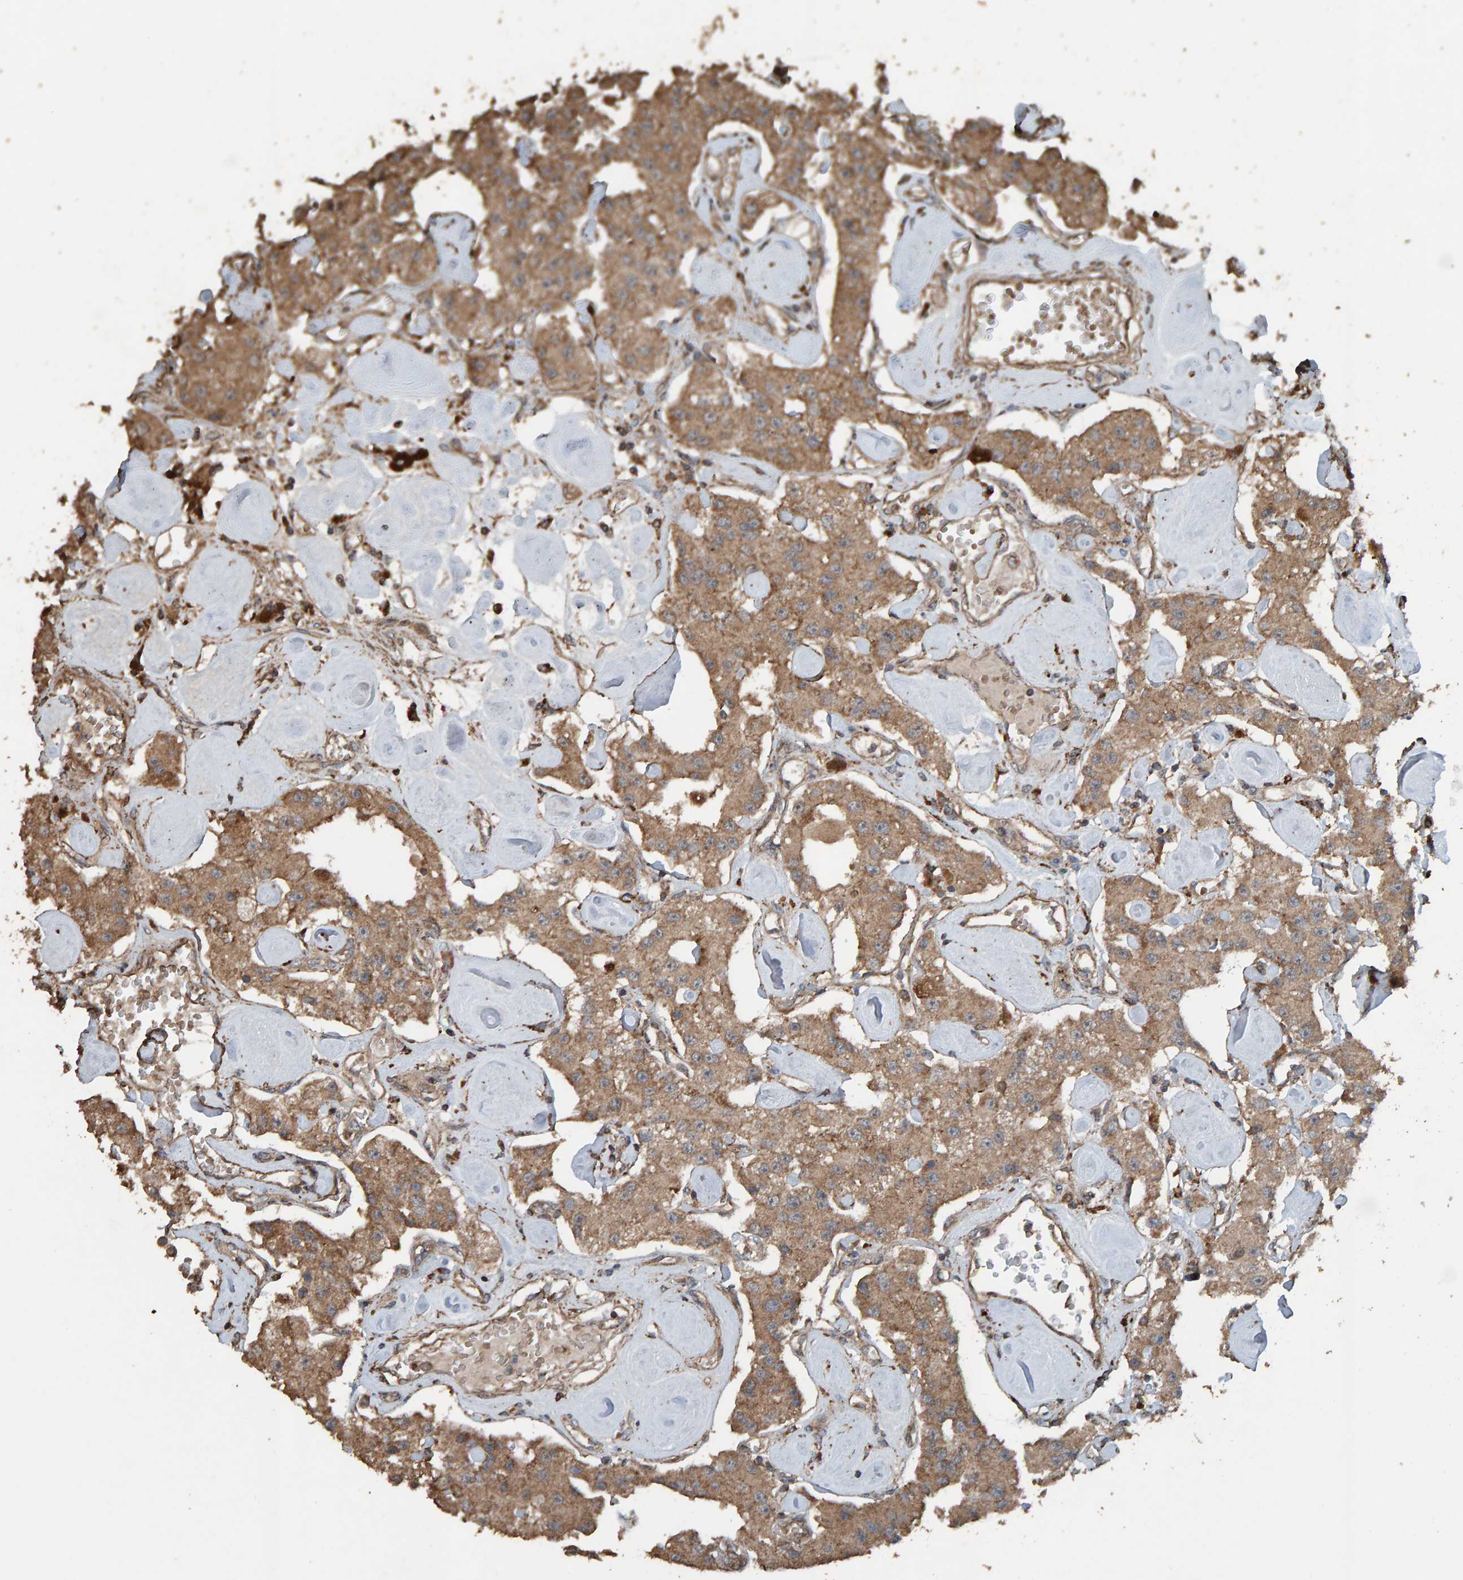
{"staining": {"intensity": "moderate", "quantity": ">75%", "location": "cytoplasmic/membranous"}, "tissue": "carcinoid", "cell_type": "Tumor cells", "image_type": "cancer", "snomed": [{"axis": "morphology", "description": "Carcinoid, malignant, NOS"}, {"axis": "topography", "description": "Pancreas"}], "caption": "Tumor cells show moderate cytoplasmic/membranous staining in approximately >75% of cells in malignant carcinoid.", "gene": "DUS1L", "patient": {"sex": "male", "age": 41}}